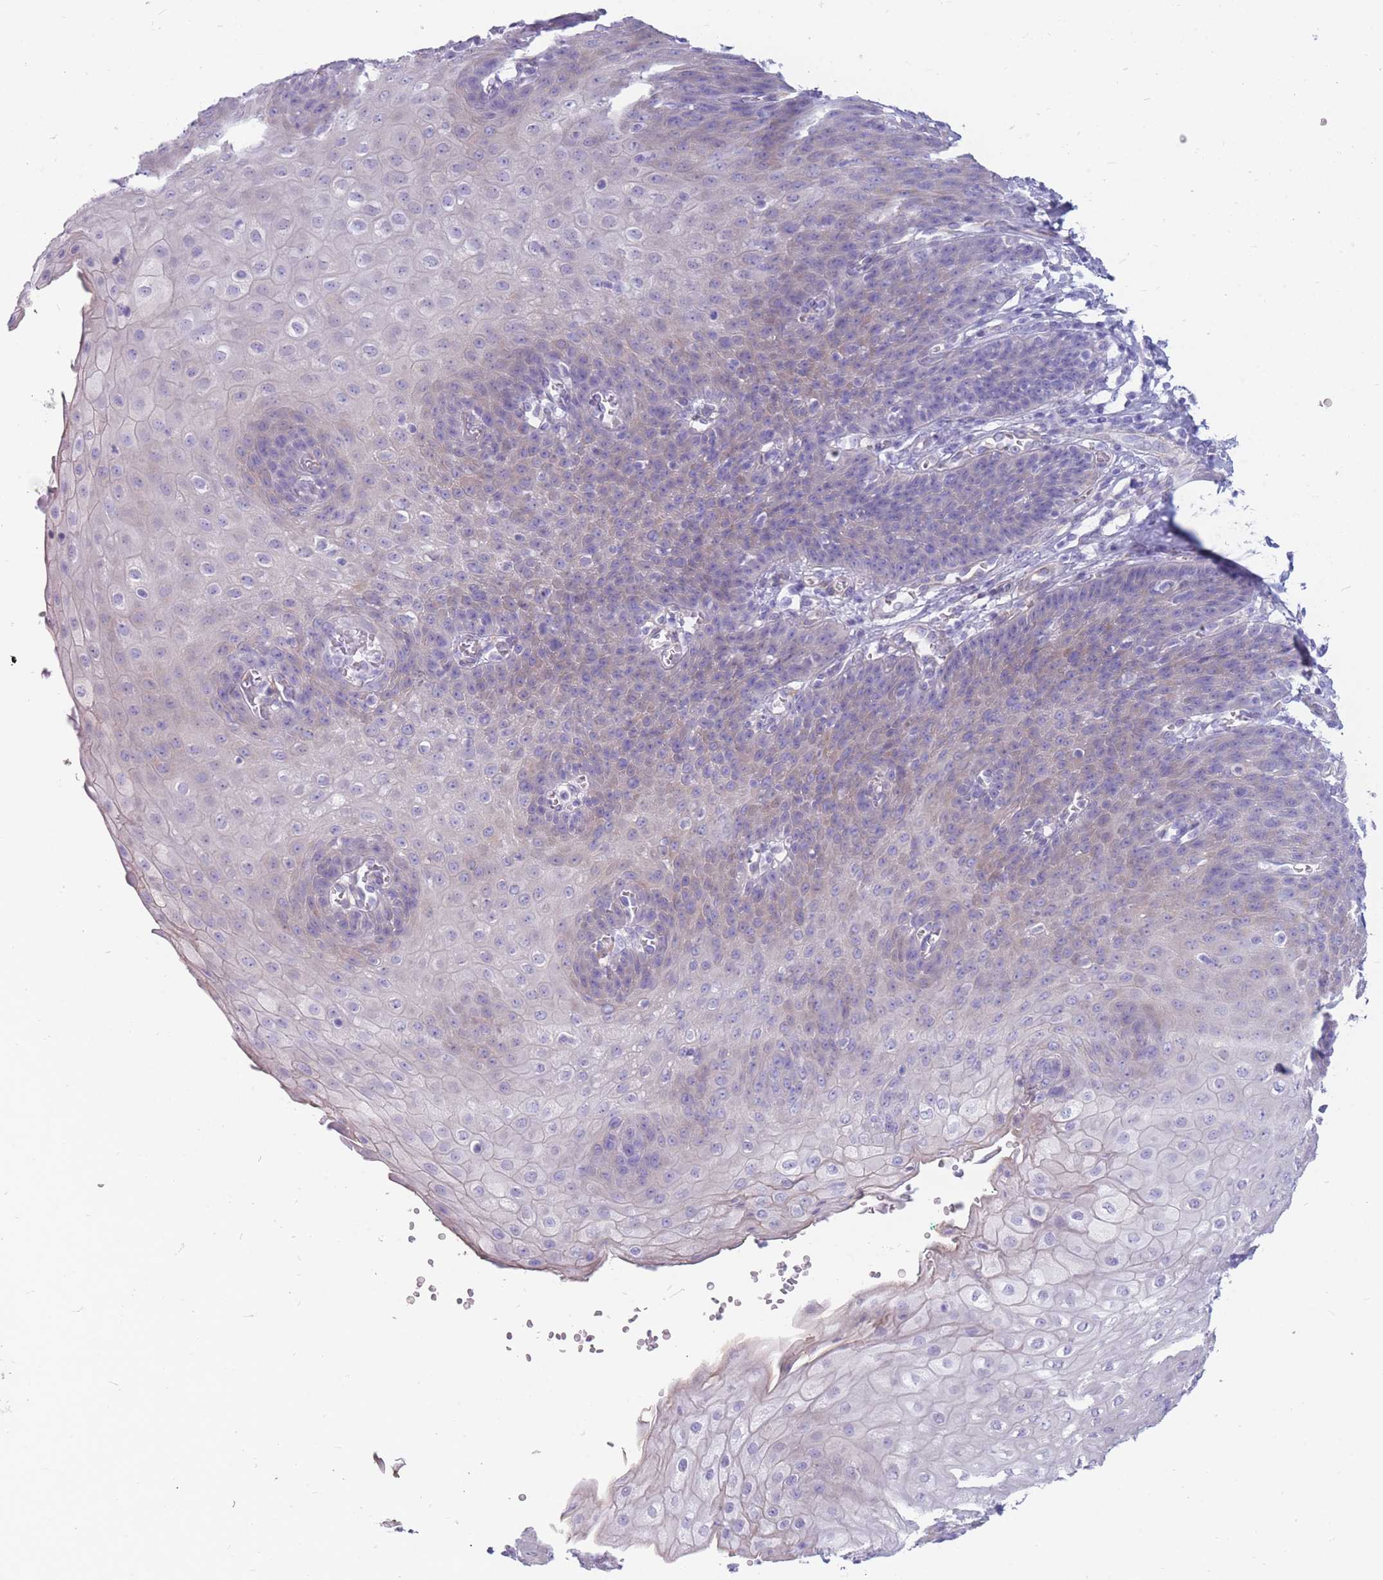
{"staining": {"intensity": "weak", "quantity": "<25%", "location": "cytoplasmic/membranous"}, "tissue": "esophagus", "cell_type": "Squamous epithelial cells", "image_type": "normal", "snomed": [{"axis": "morphology", "description": "Normal tissue, NOS"}, {"axis": "topography", "description": "Esophagus"}], "caption": "Photomicrograph shows no significant protein positivity in squamous epithelial cells of benign esophagus.", "gene": "MTSS2", "patient": {"sex": "male", "age": 71}}